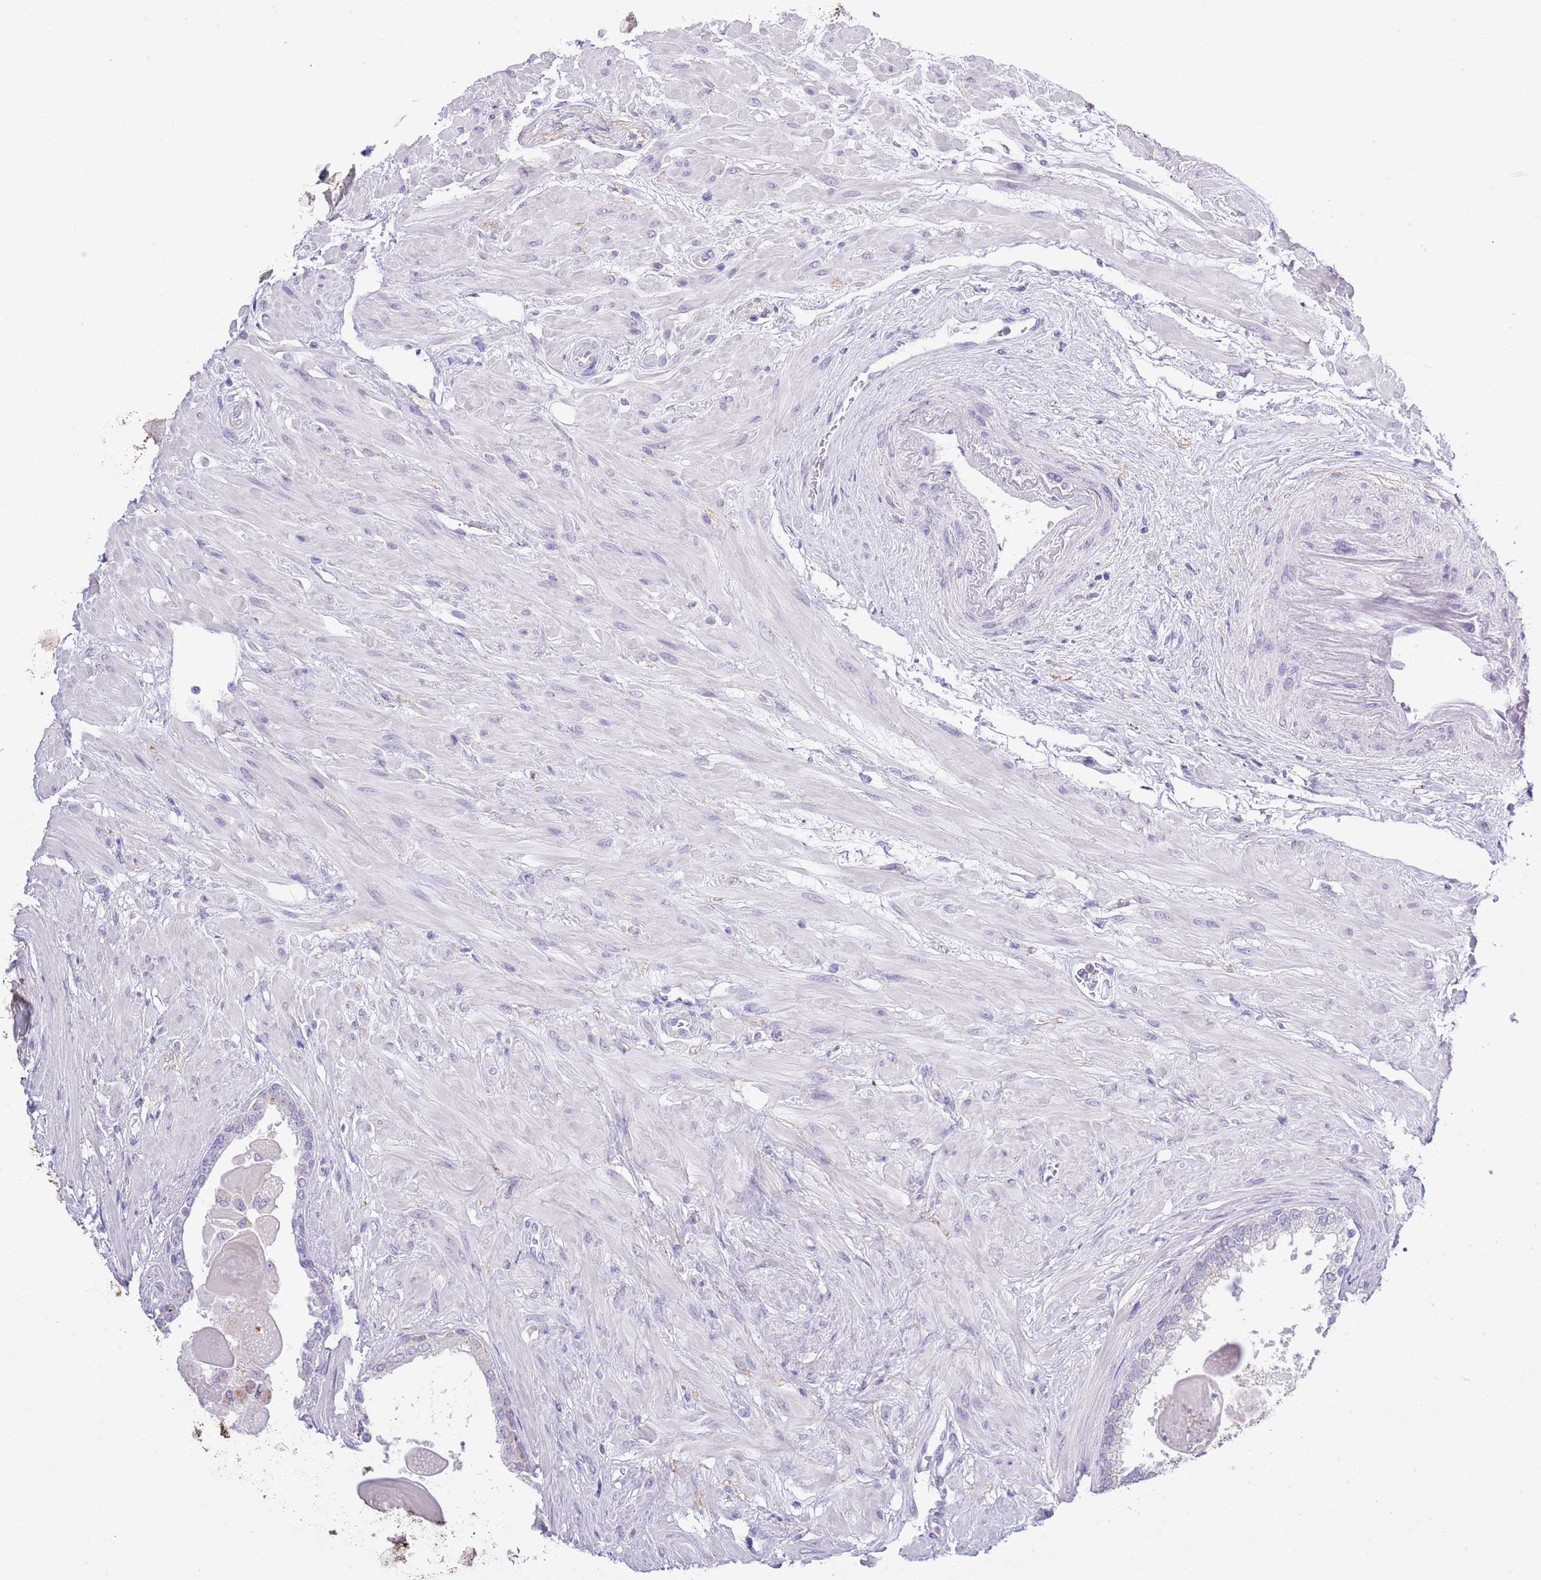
{"staining": {"intensity": "negative", "quantity": "none", "location": "none"}, "tissue": "prostate", "cell_type": "Glandular cells", "image_type": "normal", "snomed": [{"axis": "morphology", "description": "Normal tissue, NOS"}, {"axis": "topography", "description": "Prostate"}], "caption": "The micrograph reveals no significant expression in glandular cells of prostate.", "gene": "OR2Z1", "patient": {"sex": "male", "age": 57}}